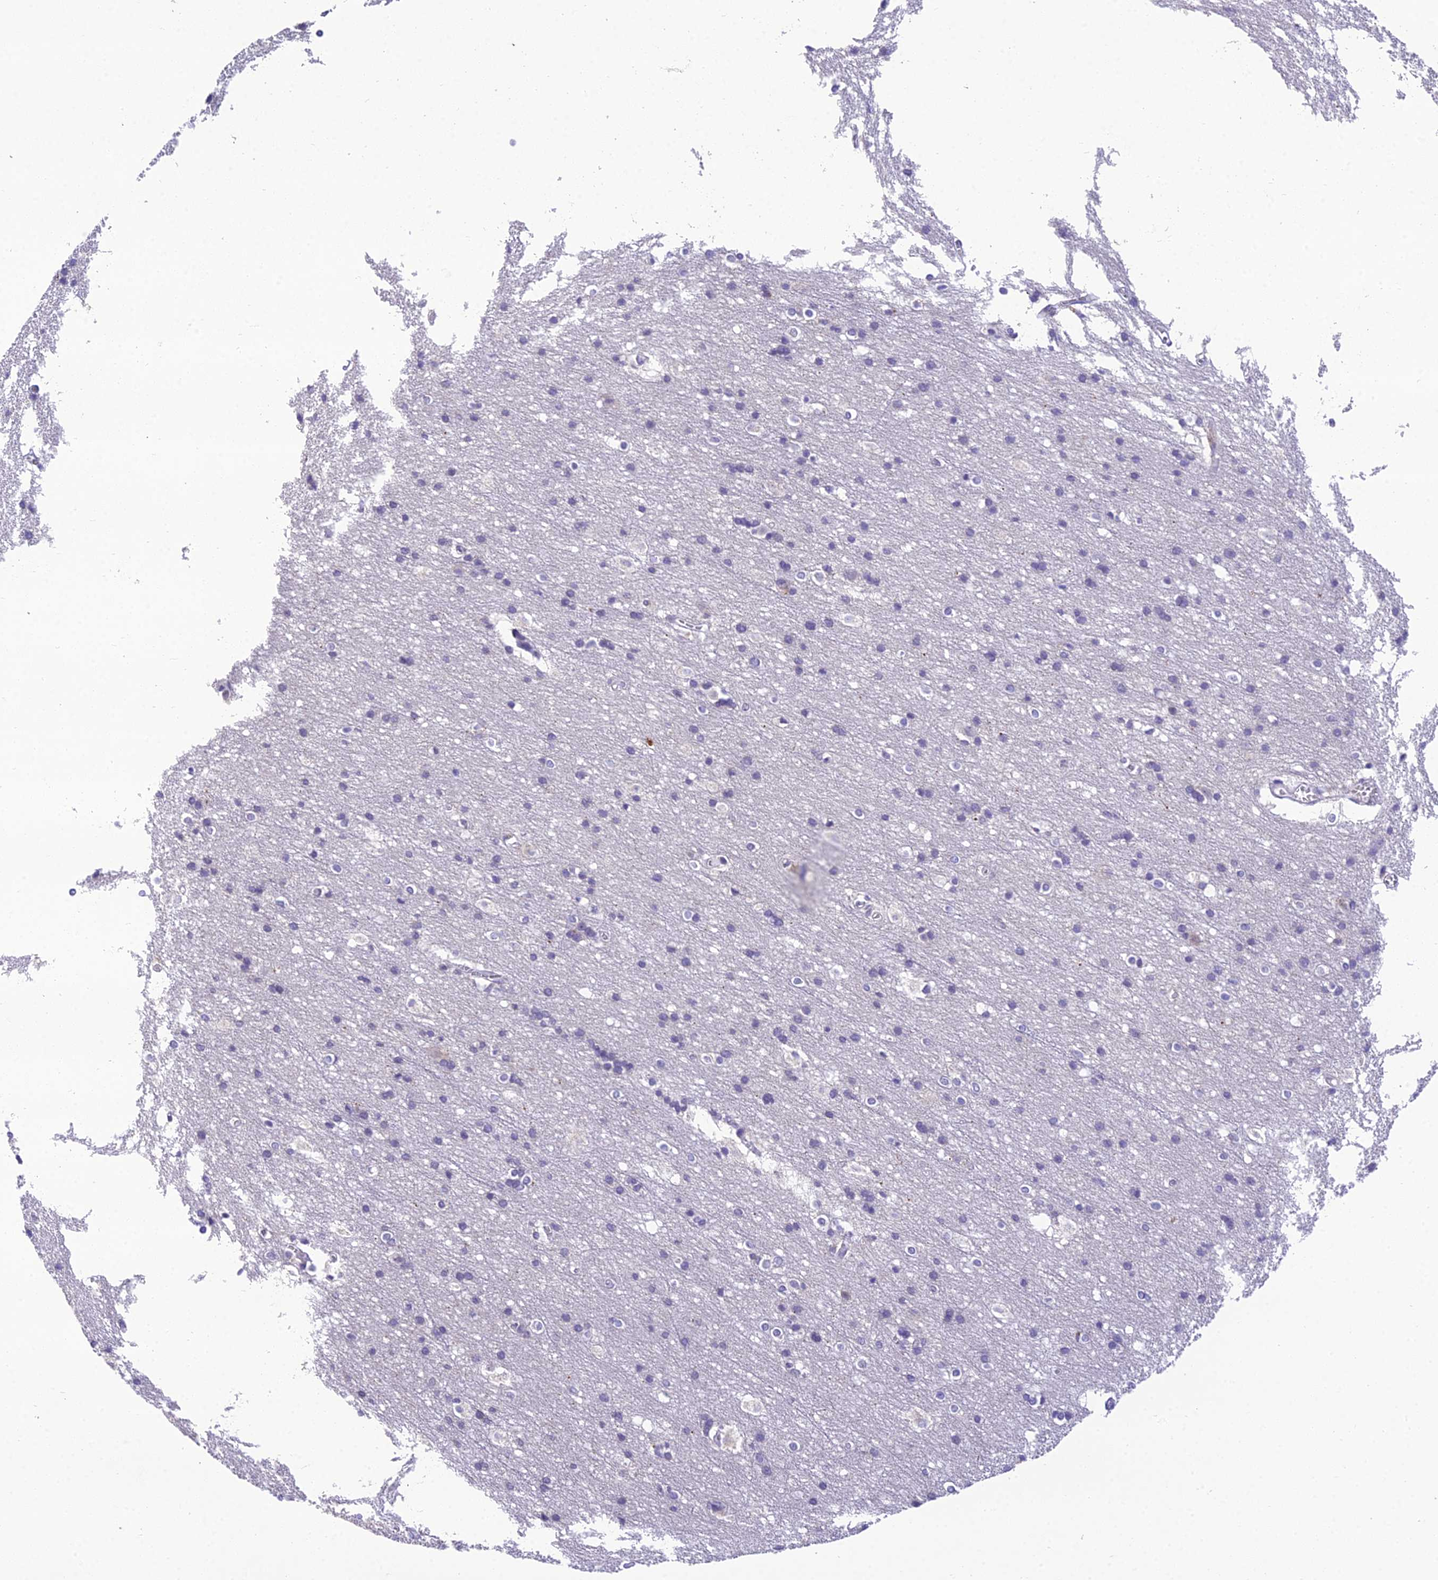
{"staining": {"intensity": "negative", "quantity": "none", "location": "none"}, "tissue": "cerebral cortex", "cell_type": "Endothelial cells", "image_type": "normal", "snomed": [{"axis": "morphology", "description": "Normal tissue, NOS"}, {"axis": "topography", "description": "Cerebral cortex"}], "caption": "Immunohistochemistry (IHC) of unremarkable human cerebral cortex shows no staining in endothelial cells. (DAB IHC with hematoxylin counter stain).", "gene": "MIIP", "patient": {"sex": "male", "age": 54}}